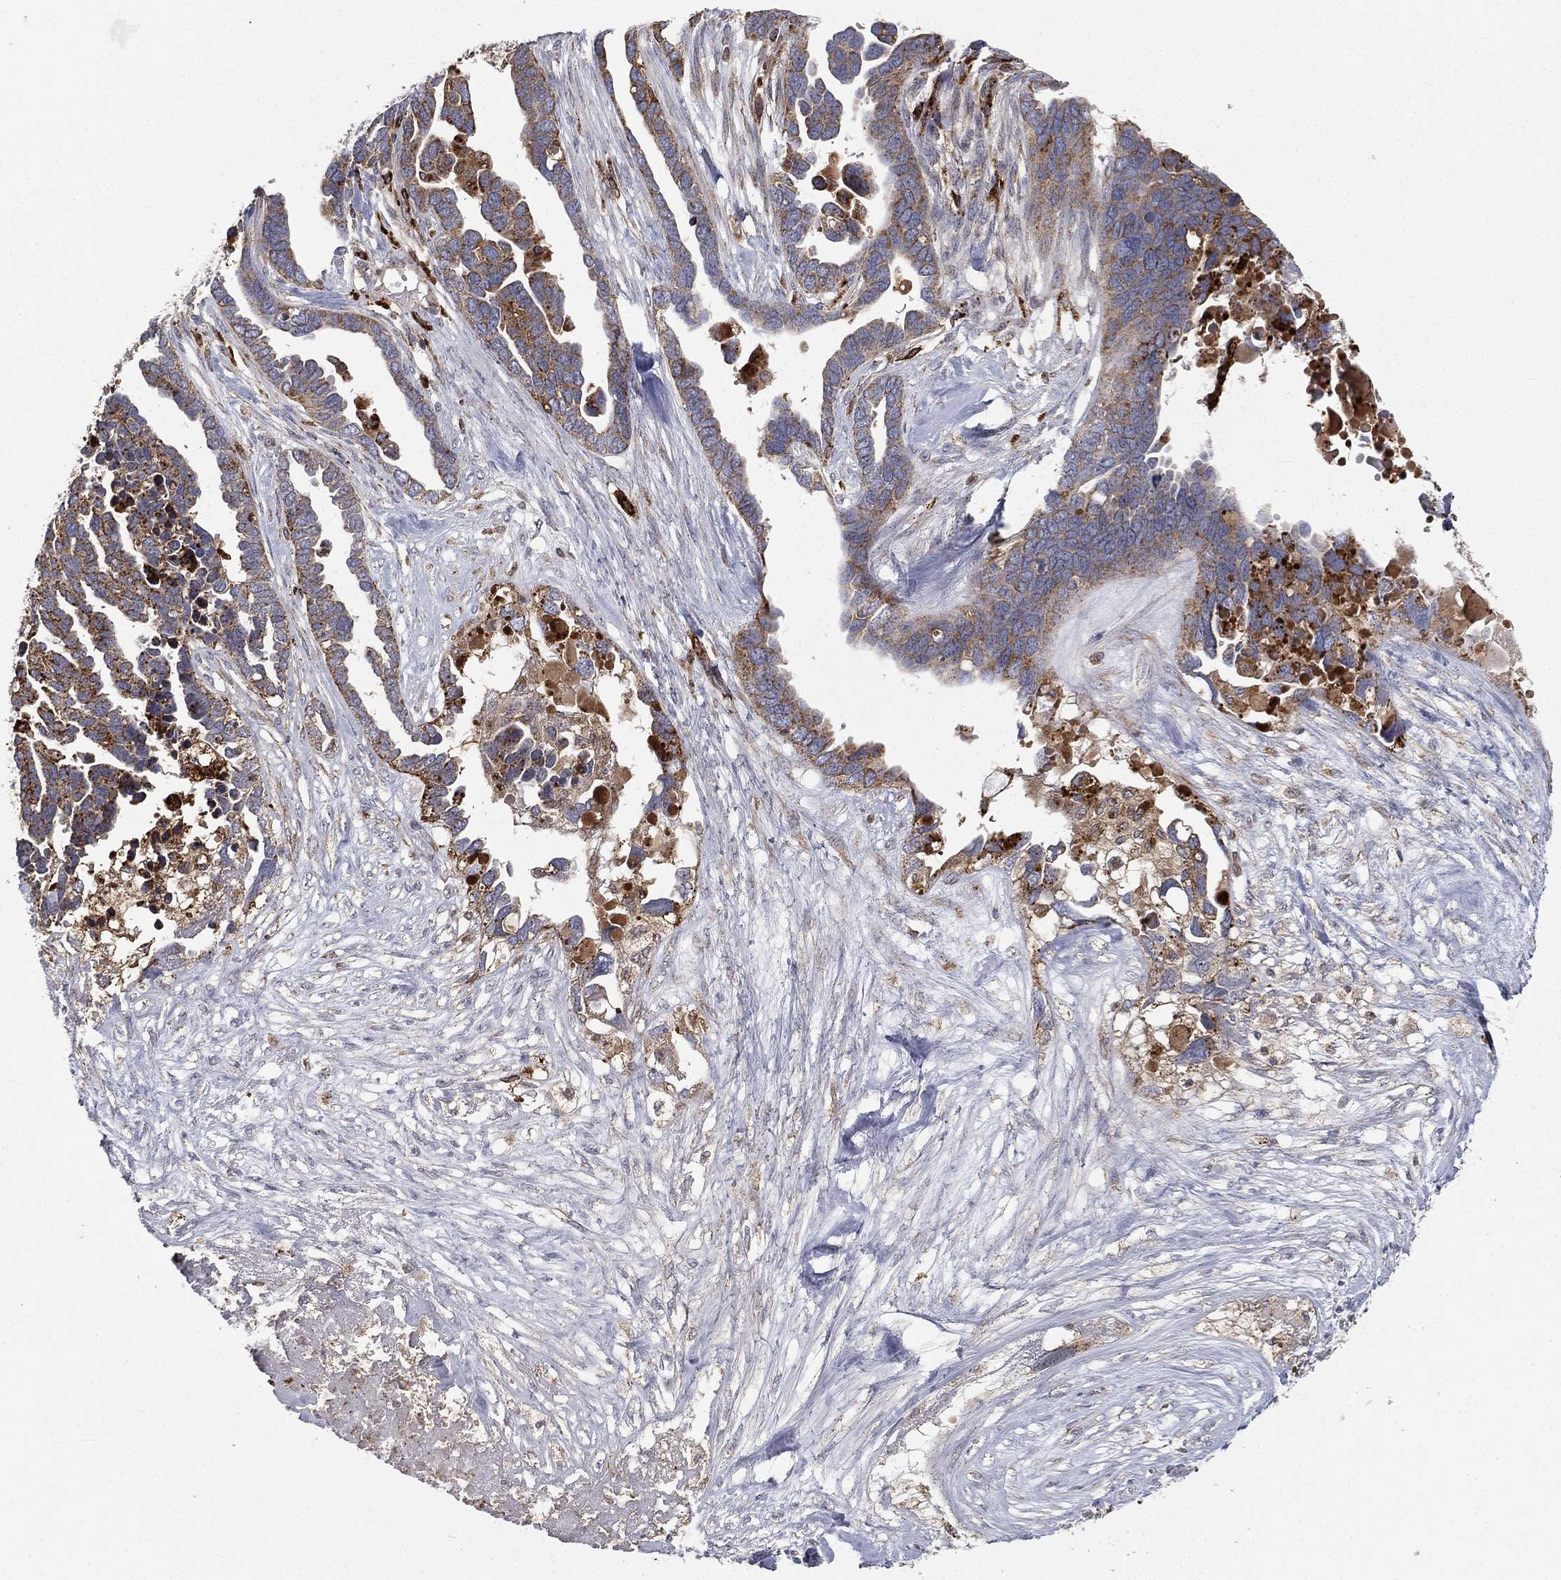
{"staining": {"intensity": "strong", "quantity": "25%-75%", "location": "cytoplasmic/membranous"}, "tissue": "ovarian cancer", "cell_type": "Tumor cells", "image_type": "cancer", "snomed": [{"axis": "morphology", "description": "Cystadenocarcinoma, serous, NOS"}, {"axis": "topography", "description": "Ovary"}], "caption": "Protein expression analysis of human ovarian cancer reveals strong cytoplasmic/membranous positivity in about 25%-75% of tumor cells. (Brightfield microscopy of DAB IHC at high magnification).", "gene": "RIN3", "patient": {"sex": "female", "age": 54}}